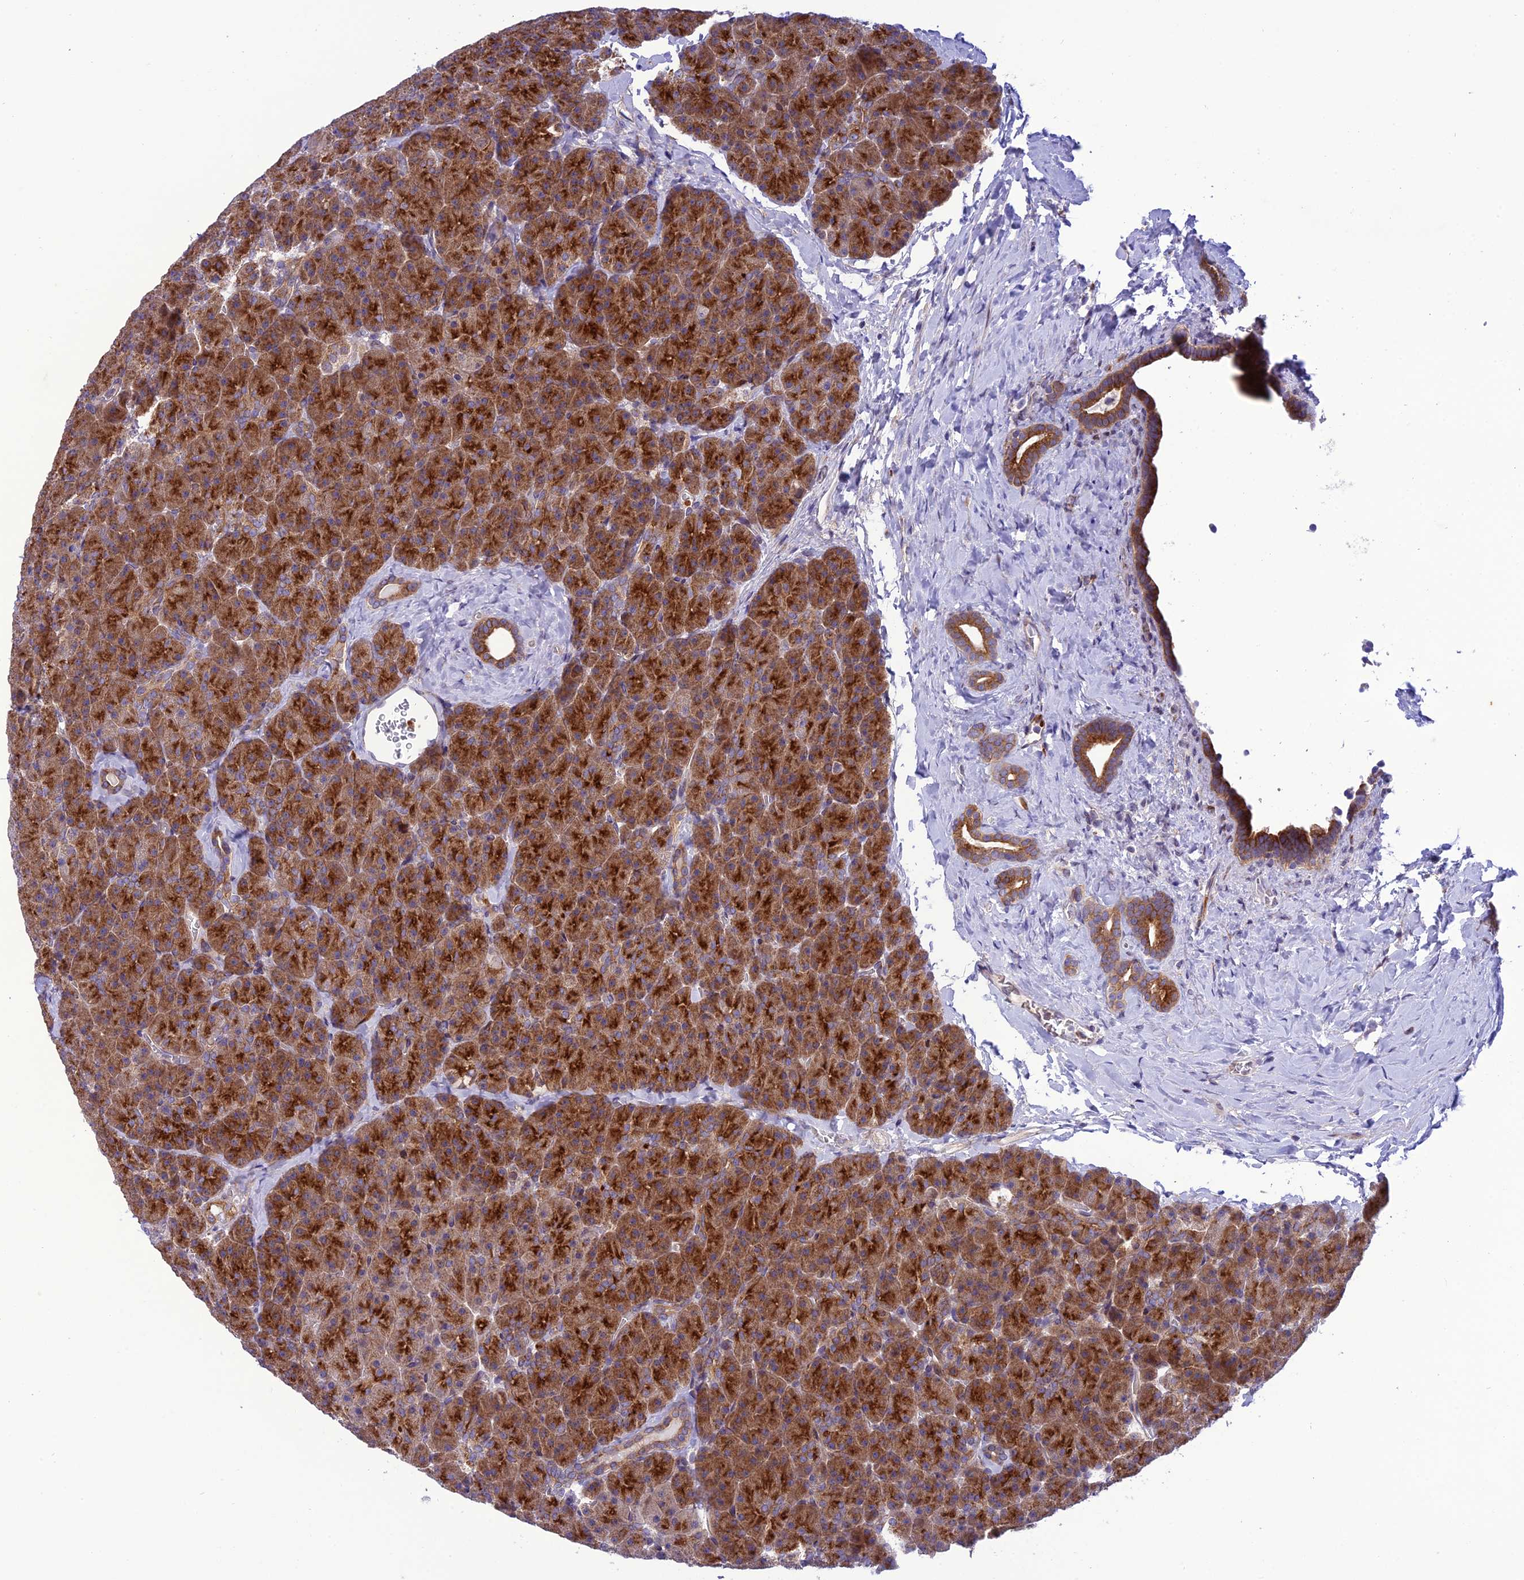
{"staining": {"intensity": "strong", "quantity": ">75%", "location": "cytoplasmic/membranous"}, "tissue": "pancreas", "cell_type": "Exocrine glandular cells", "image_type": "normal", "snomed": [{"axis": "morphology", "description": "Normal tissue, NOS"}, {"axis": "morphology", "description": "Carcinoid, malignant, NOS"}, {"axis": "topography", "description": "Pancreas"}], "caption": "The immunohistochemical stain labels strong cytoplasmic/membranous positivity in exocrine glandular cells of unremarkable pancreas. Using DAB (brown) and hematoxylin (blue) stains, captured at high magnification using brightfield microscopy.", "gene": "JMY", "patient": {"sex": "female", "age": 35}}